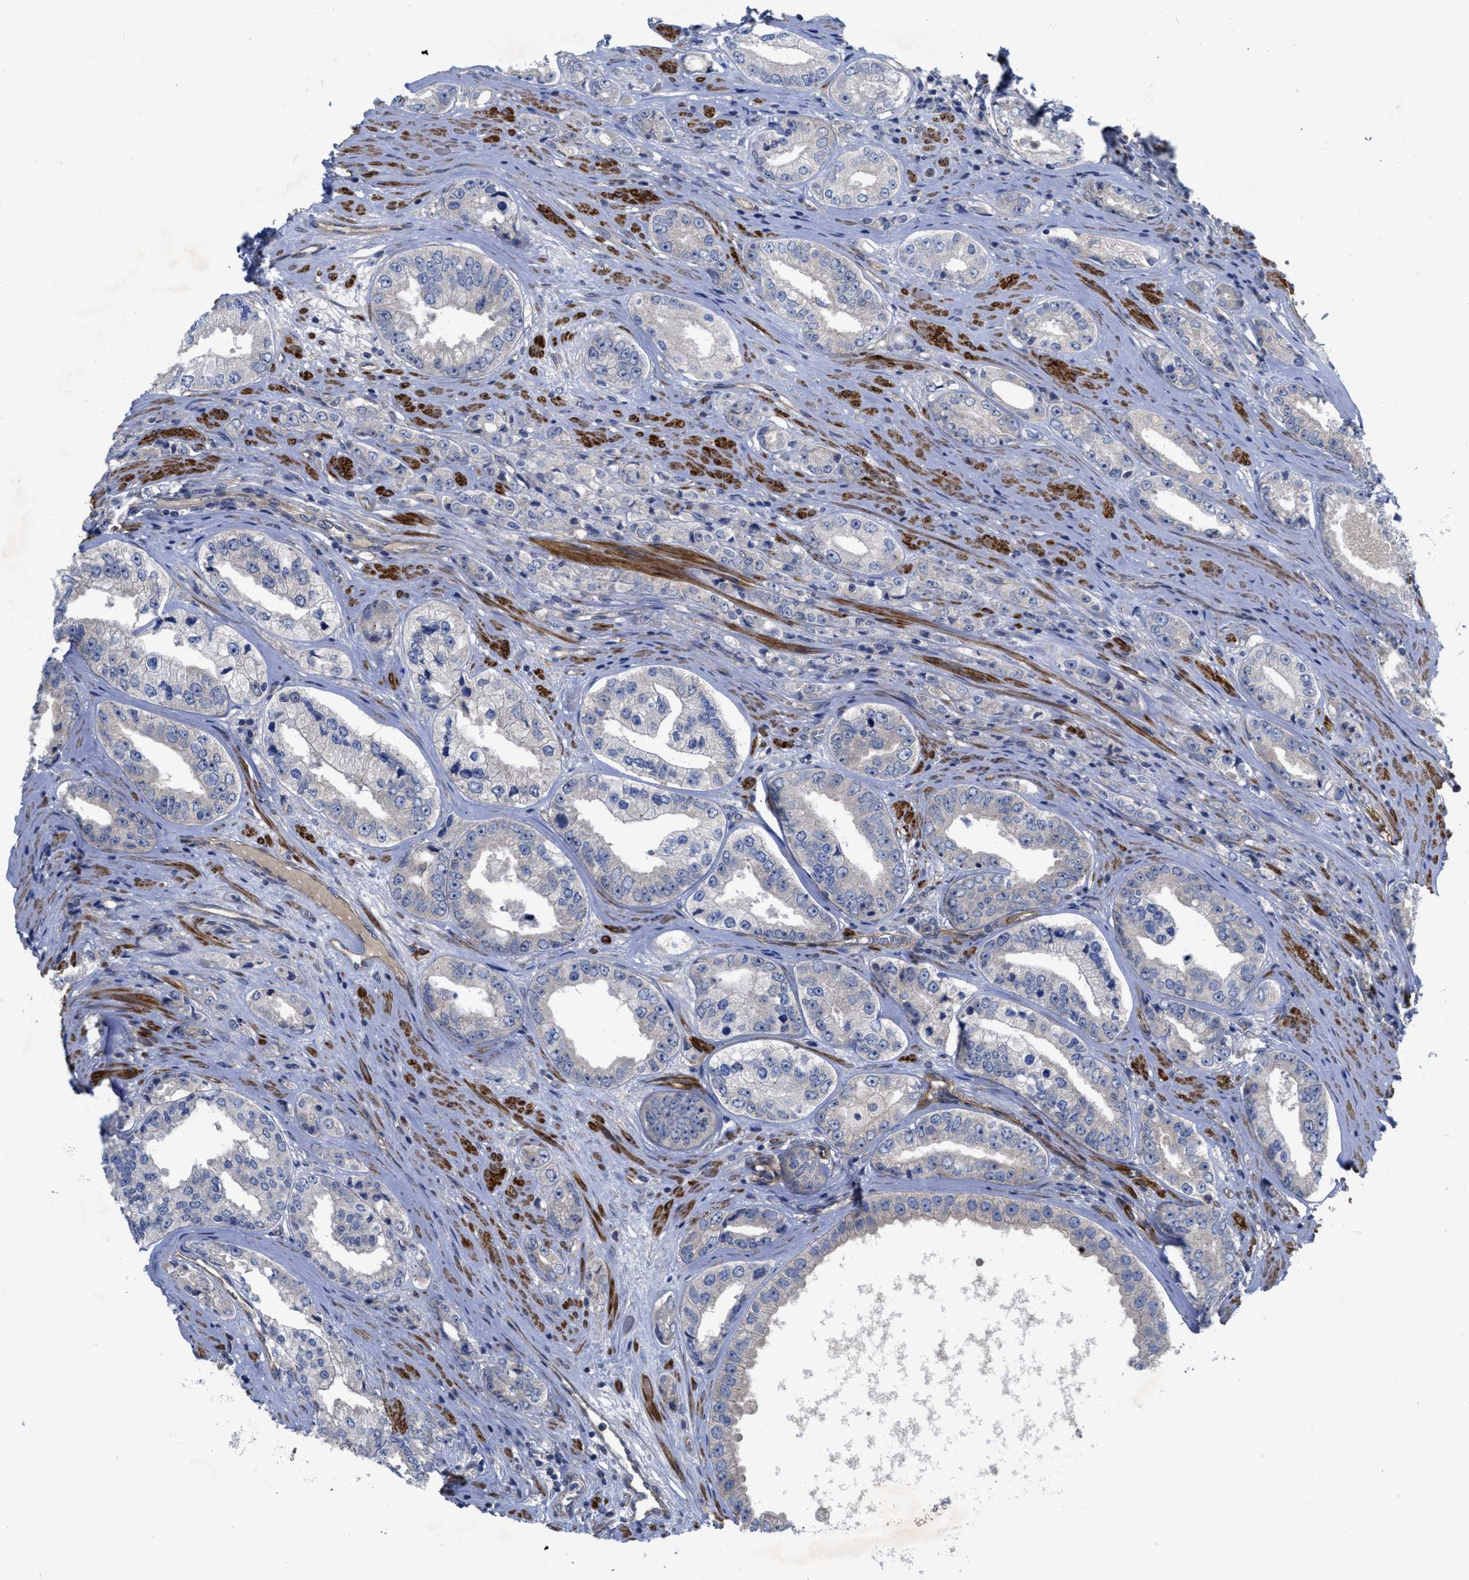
{"staining": {"intensity": "negative", "quantity": "none", "location": "none"}, "tissue": "prostate cancer", "cell_type": "Tumor cells", "image_type": "cancer", "snomed": [{"axis": "morphology", "description": "Adenocarcinoma, High grade"}, {"axis": "topography", "description": "Prostate"}], "caption": "Histopathology image shows no significant protein positivity in tumor cells of prostate adenocarcinoma (high-grade). (Stains: DAB (3,3'-diaminobenzidine) immunohistochemistry (IHC) with hematoxylin counter stain, Microscopy: brightfield microscopy at high magnification).", "gene": "ARHGEF26", "patient": {"sex": "male", "age": 61}}